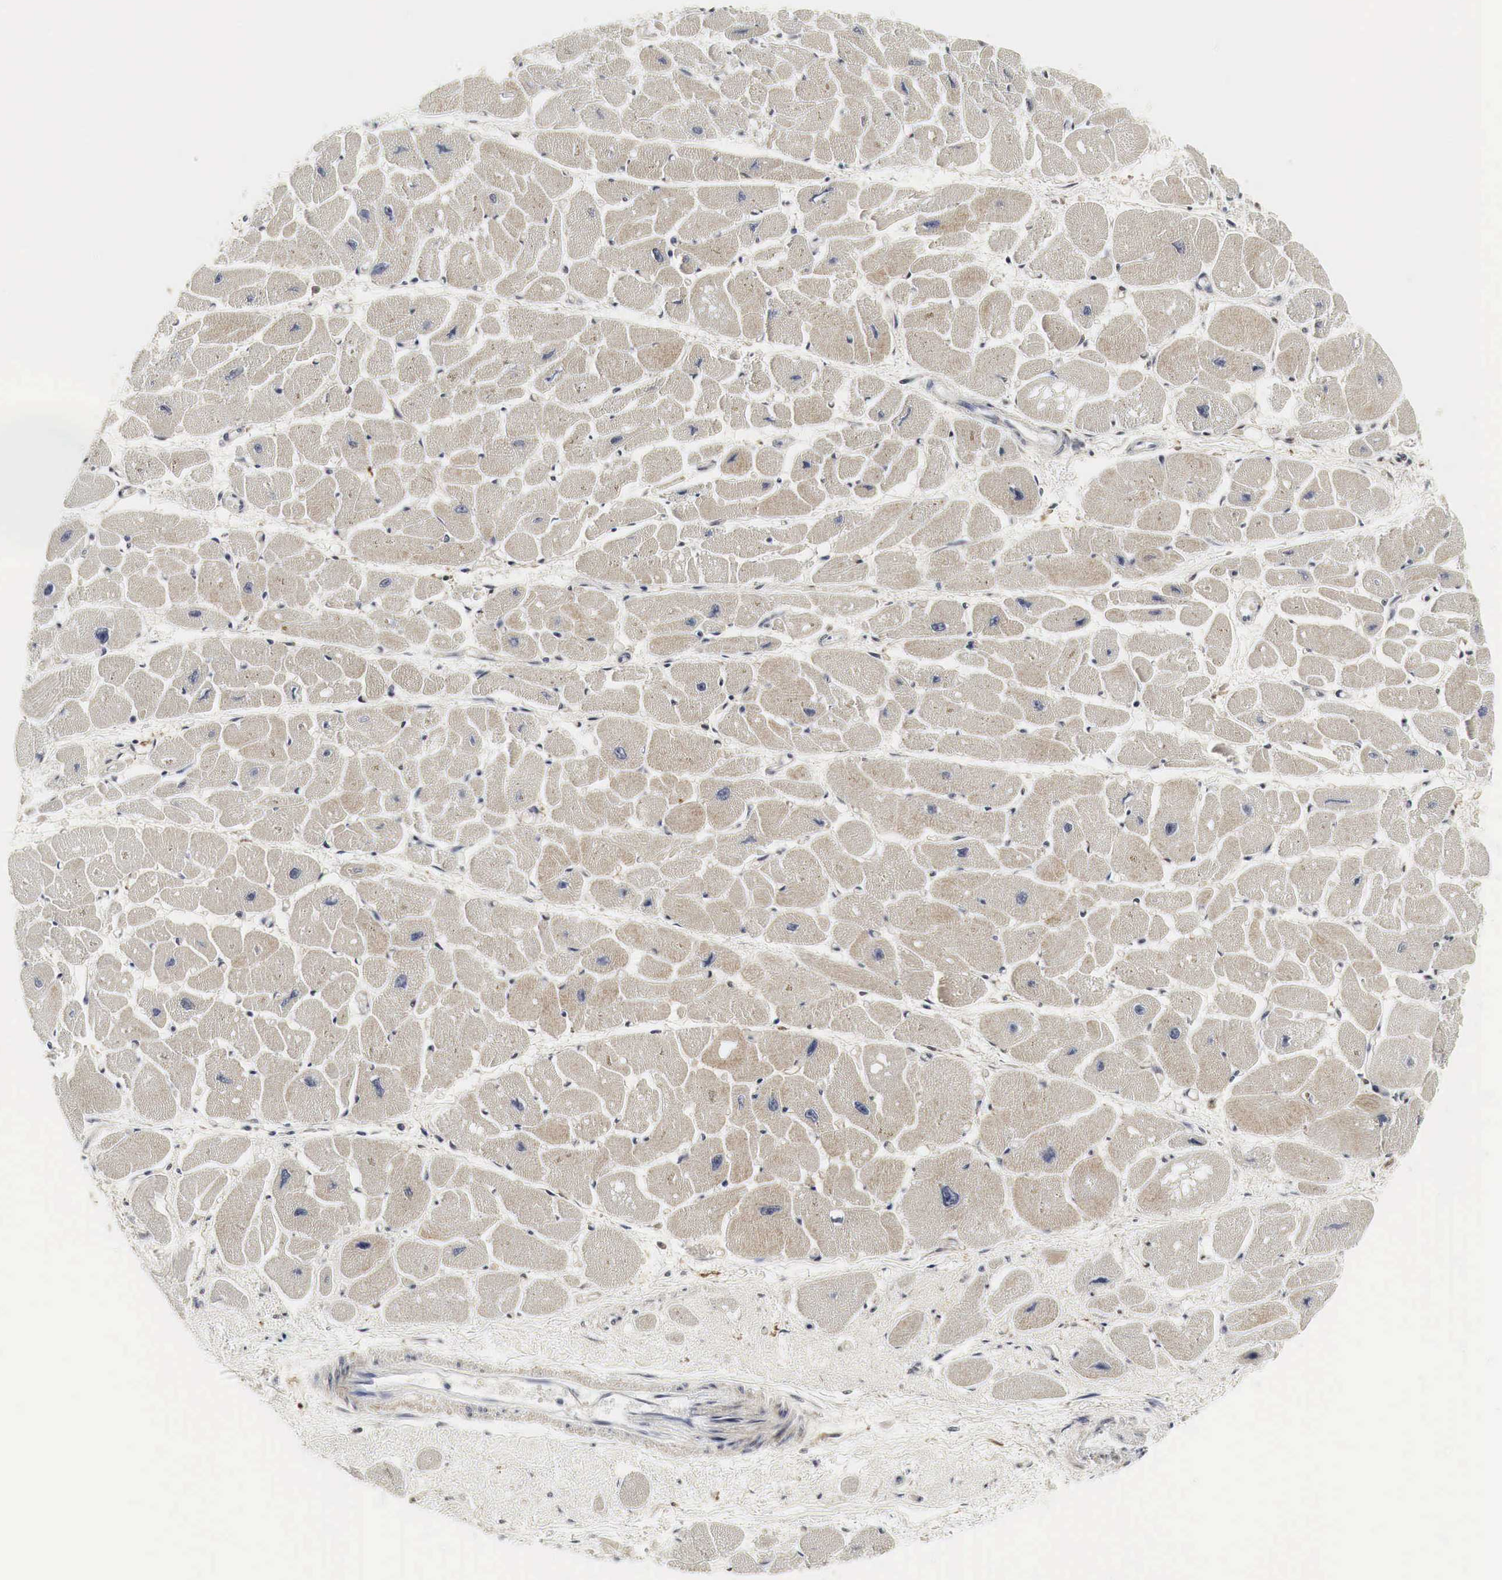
{"staining": {"intensity": "weak", "quantity": ">75%", "location": "cytoplasmic/membranous"}, "tissue": "heart muscle", "cell_type": "Cardiomyocytes", "image_type": "normal", "snomed": [{"axis": "morphology", "description": "Normal tissue, NOS"}, {"axis": "topography", "description": "Heart"}], "caption": "Protein staining by immunohistochemistry (IHC) shows weak cytoplasmic/membranous positivity in about >75% of cardiomyocytes in benign heart muscle.", "gene": "SPIN1", "patient": {"sex": "female", "age": 54}}